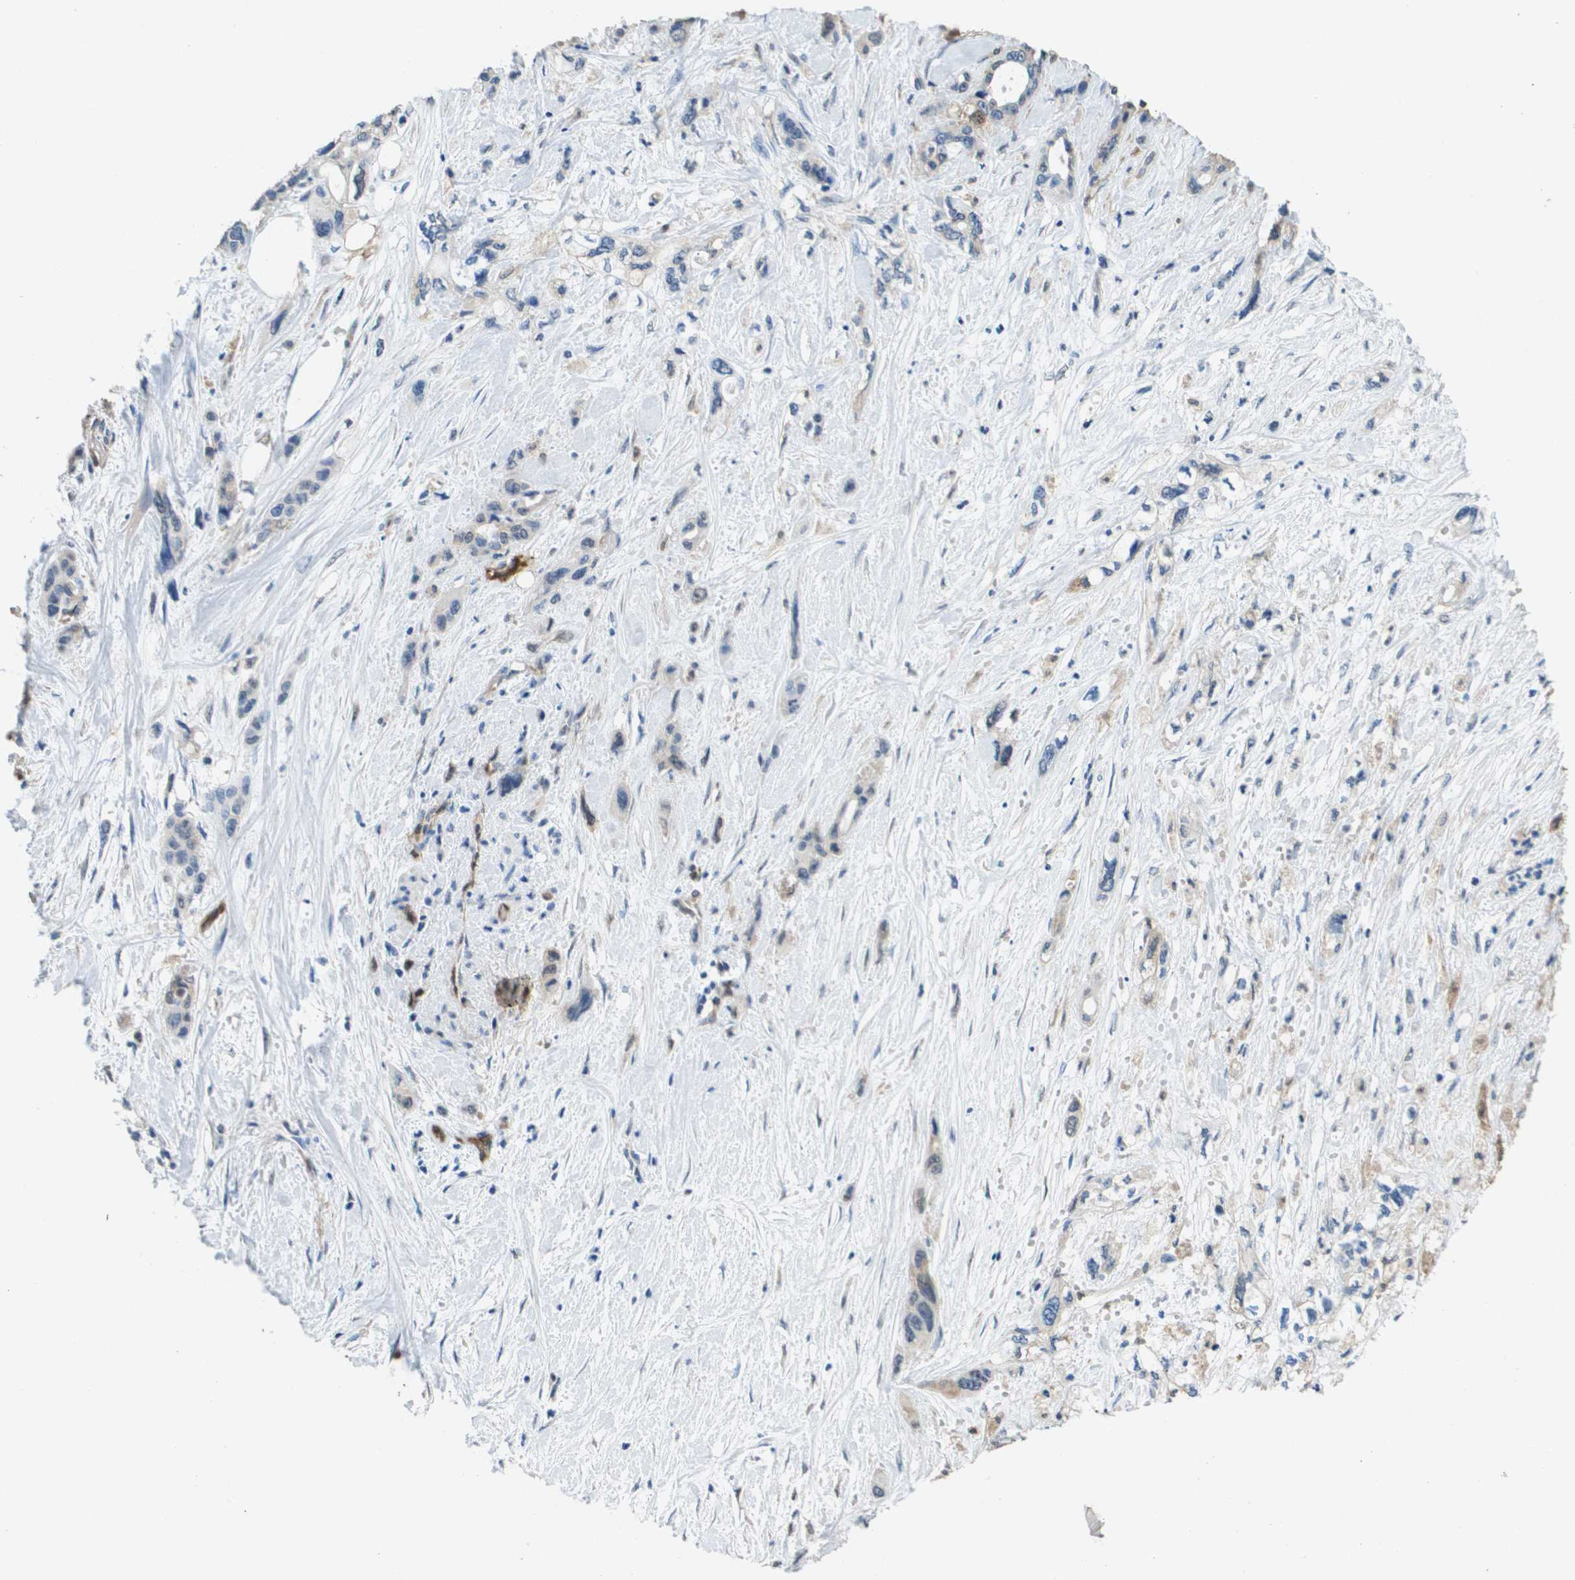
{"staining": {"intensity": "negative", "quantity": "none", "location": "none"}, "tissue": "pancreatic cancer", "cell_type": "Tumor cells", "image_type": "cancer", "snomed": [{"axis": "morphology", "description": "Adenocarcinoma, NOS"}, {"axis": "topography", "description": "Pancreas"}], "caption": "Tumor cells show no significant protein positivity in adenocarcinoma (pancreatic).", "gene": "FABP5", "patient": {"sex": "male", "age": 46}}